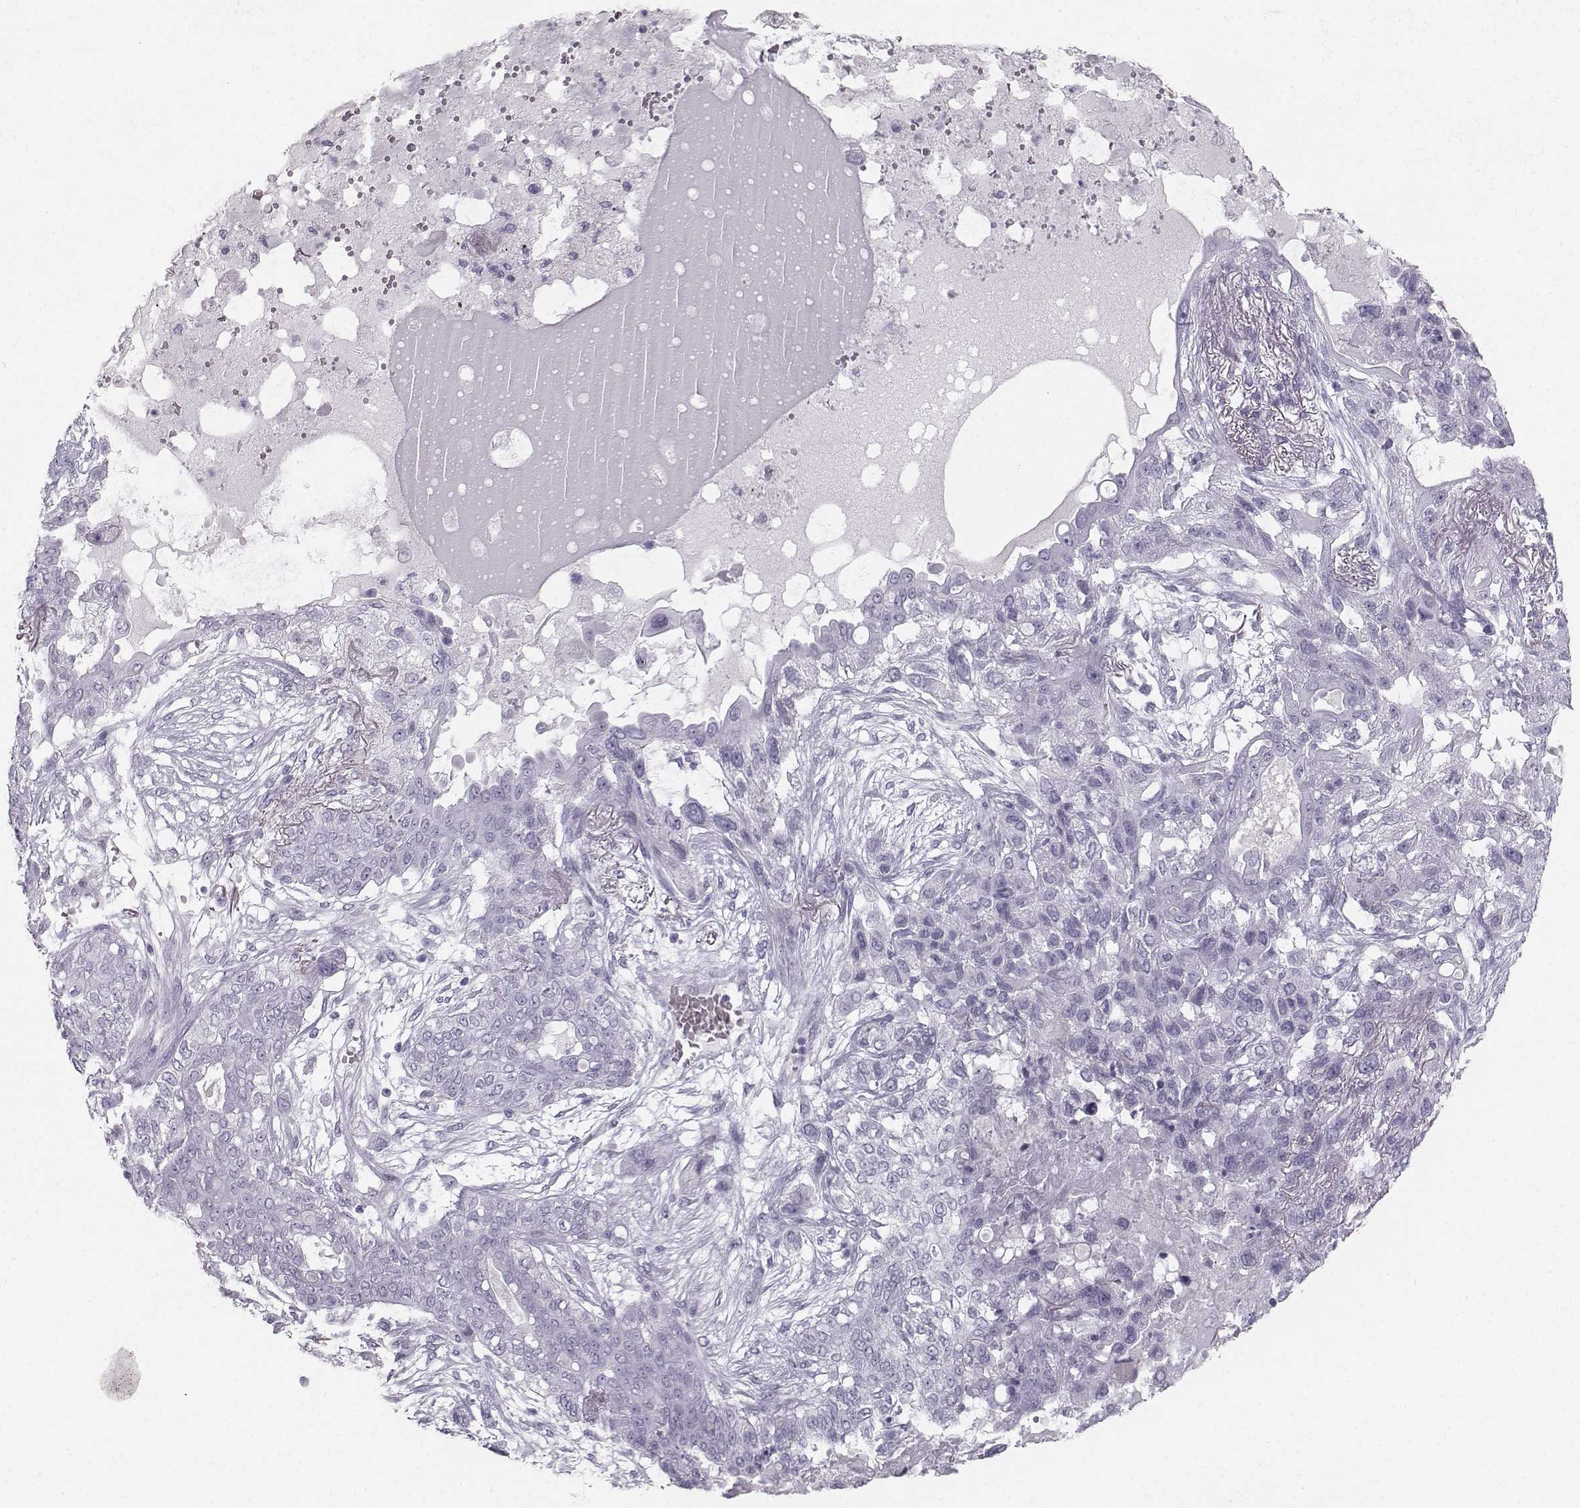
{"staining": {"intensity": "negative", "quantity": "none", "location": "none"}, "tissue": "lung cancer", "cell_type": "Tumor cells", "image_type": "cancer", "snomed": [{"axis": "morphology", "description": "Squamous cell carcinoma, NOS"}, {"axis": "topography", "description": "Lung"}], "caption": "Immunohistochemistry (IHC) histopathology image of lung squamous cell carcinoma stained for a protein (brown), which displays no expression in tumor cells.", "gene": "CASR", "patient": {"sex": "female", "age": 70}}